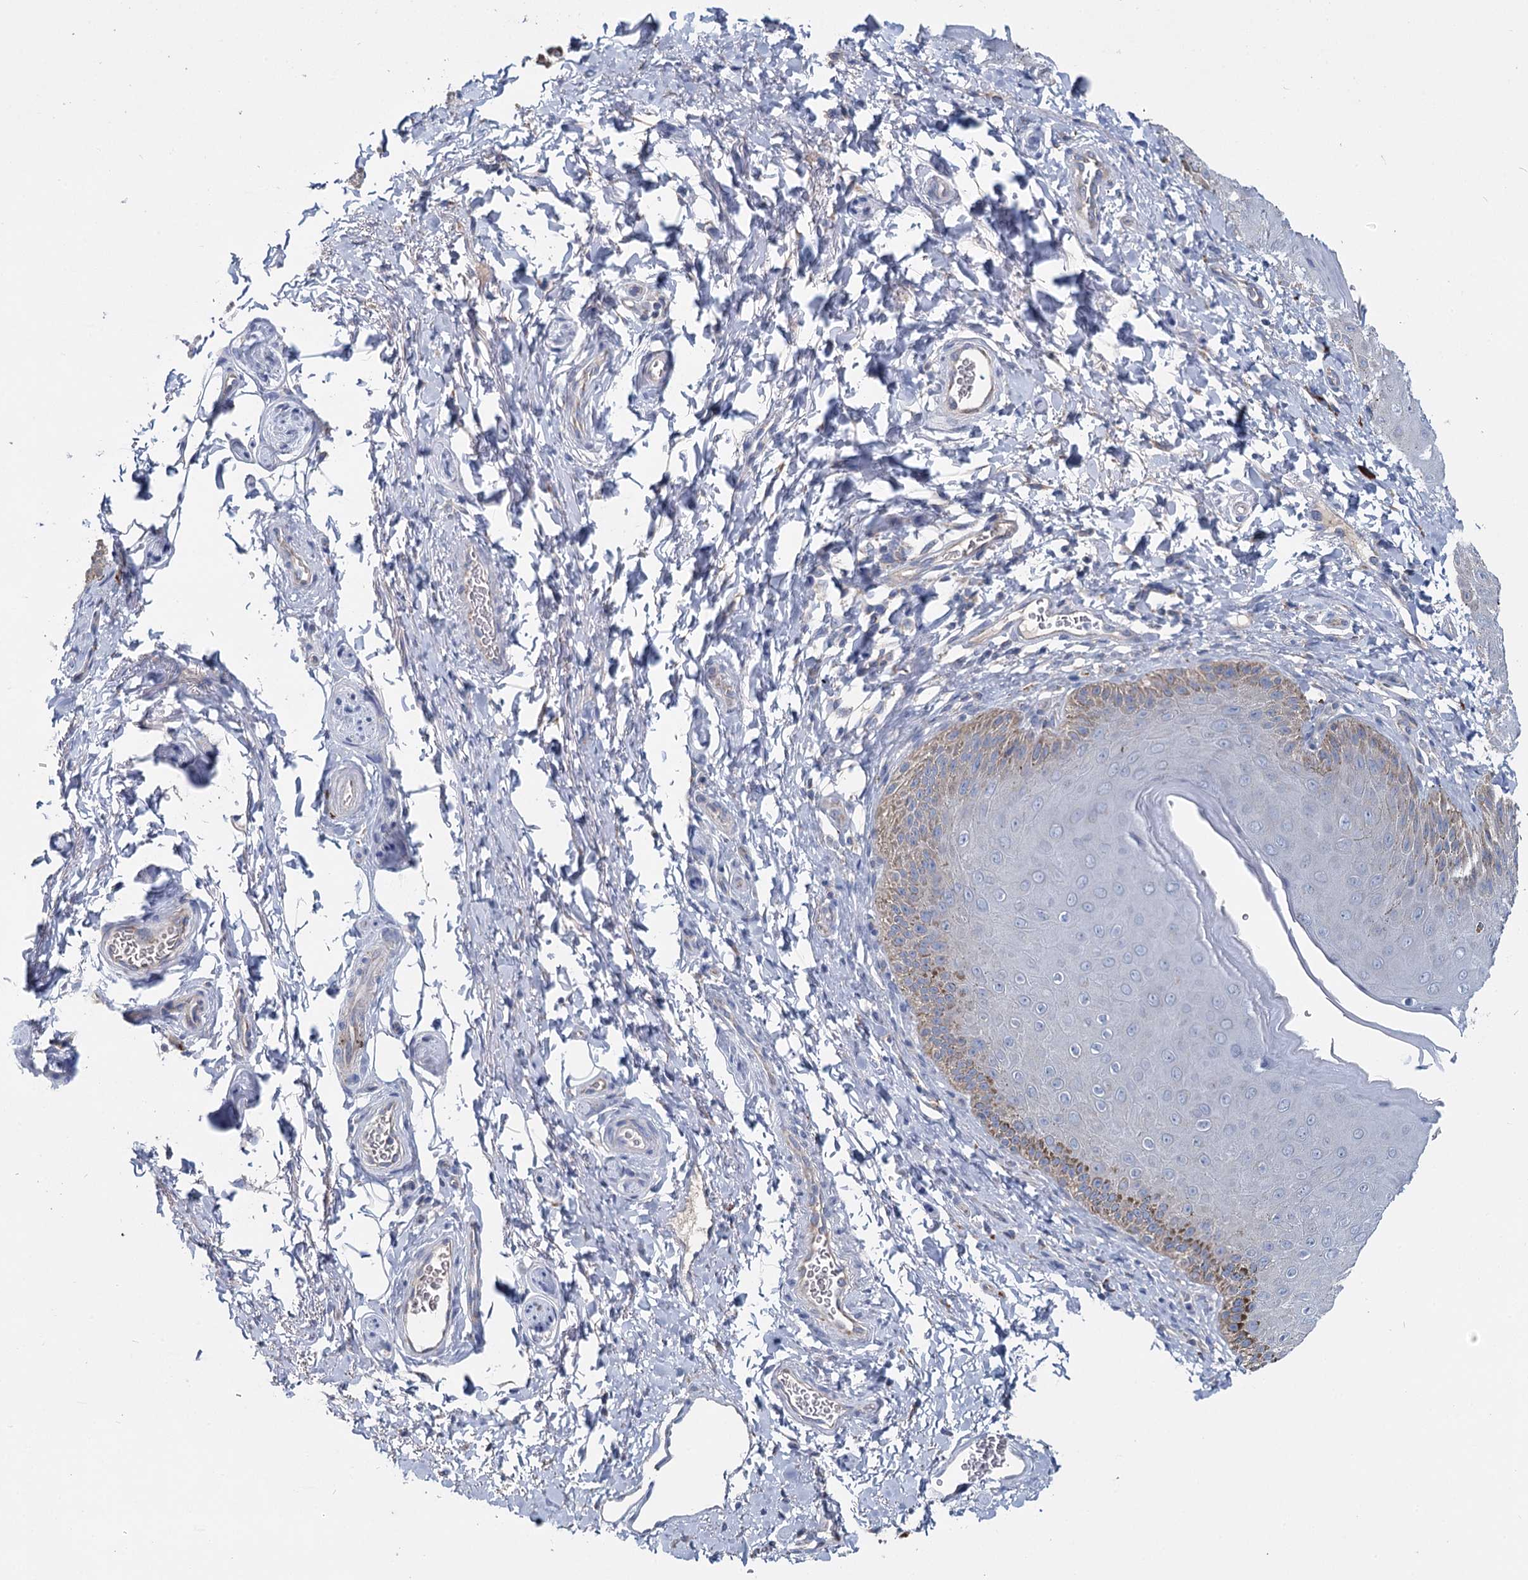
{"staining": {"intensity": "moderate", "quantity": "<25%", "location": "cytoplasmic/membranous"}, "tissue": "skin", "cell_type": "Epidermal cells", "image_type": "normal", "snomed": [{"axis": "morphology", "description": "Normal tissue, NOS"}, {"axis": "topography", "description": "Anal"}], "caption": "A brown stain shows moderate cytoplasmic/membranous expression of a protein in epidermal cells of unremarkable skin. (IHC, brightfield microscopy, high magnification).", "gene": "ANKRD16", "patient": {"sex": "male", "age": 44}}